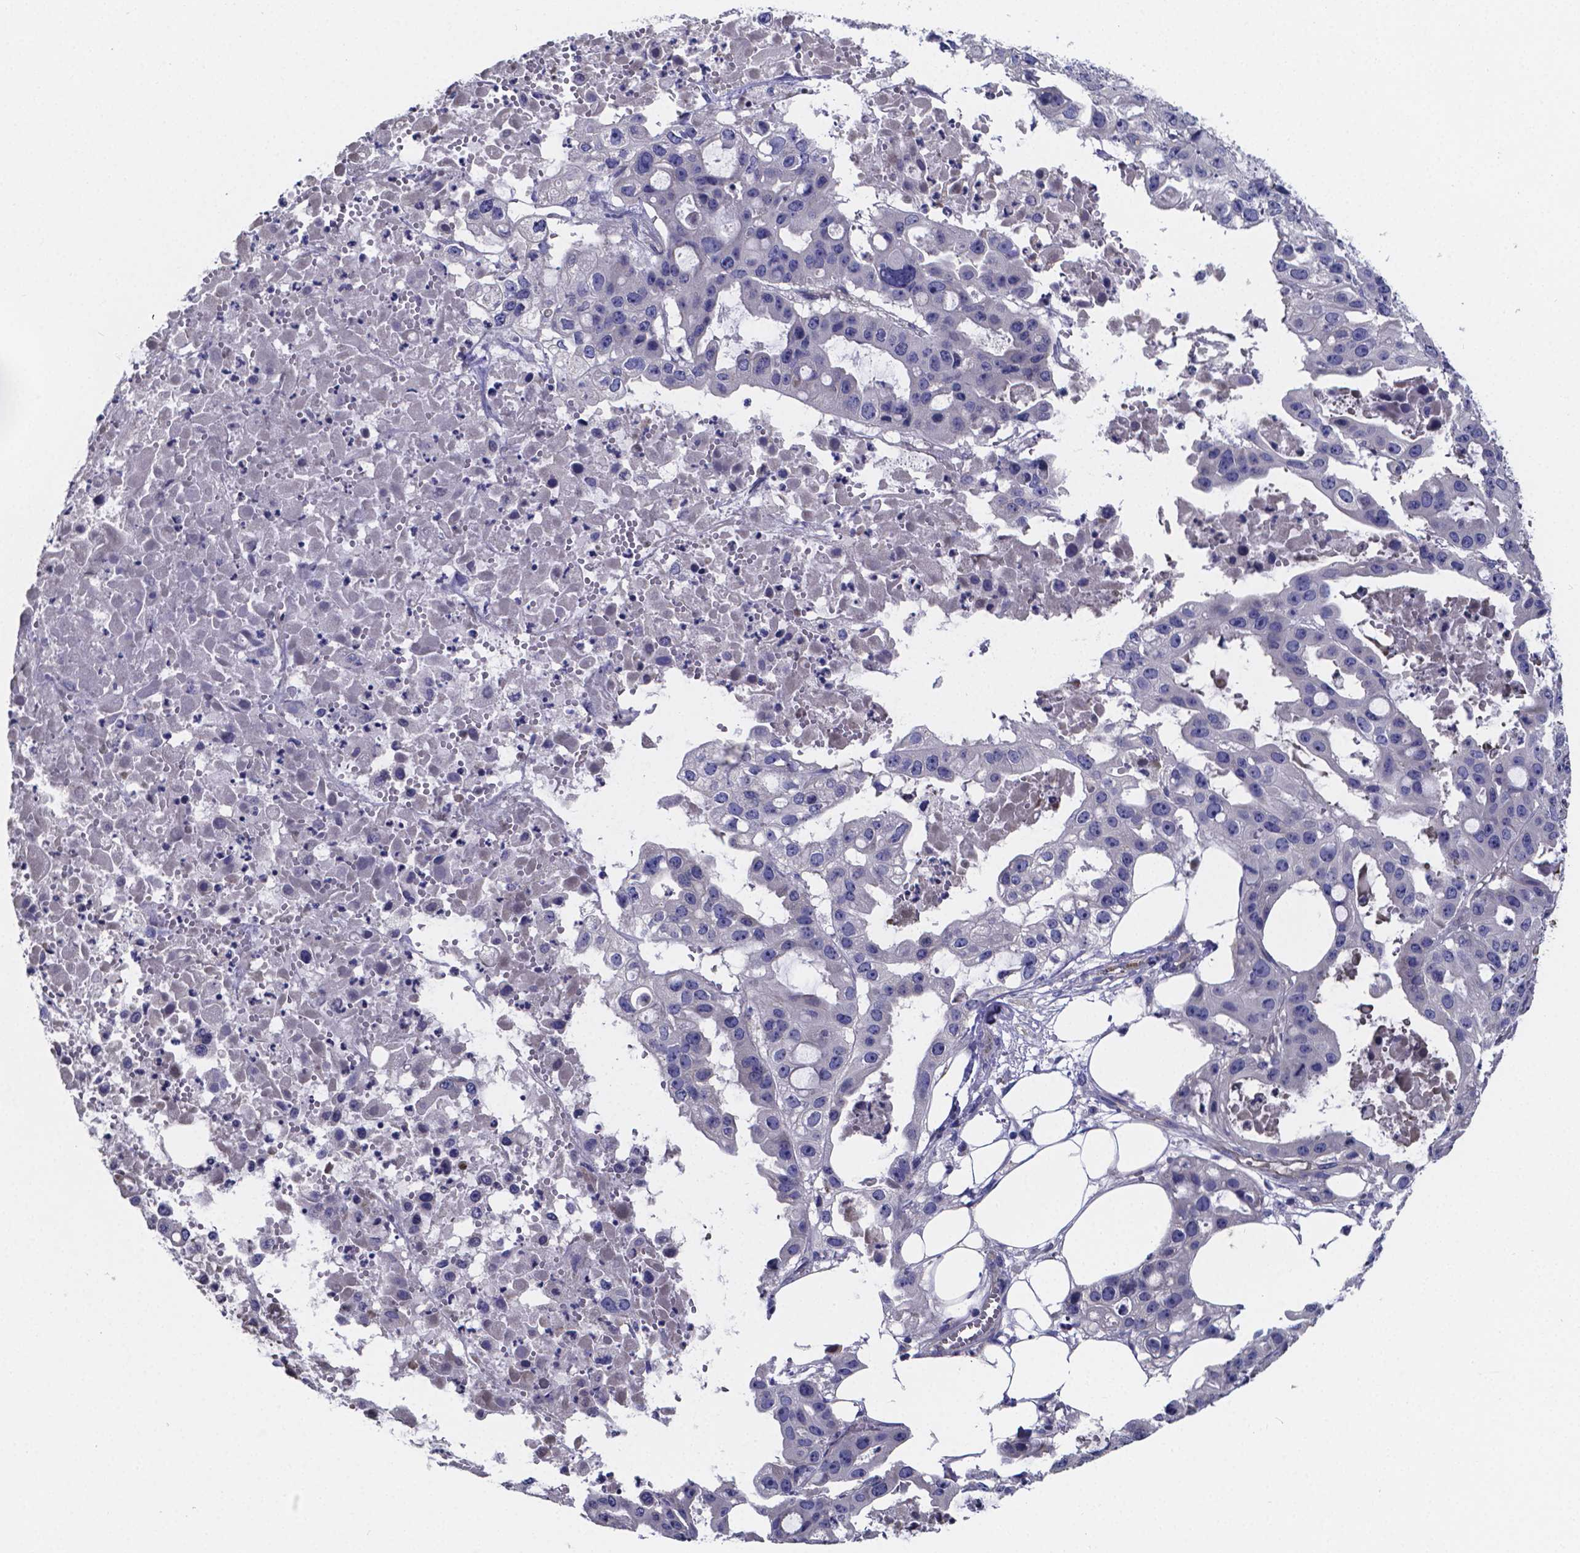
{"staining": {"intensity": "negative", "quantity": "none", "location": "none"}, "tissue": "ovarian cancer", "cell_type": "Tumor cells", "image_type": "cancer", "snomed": [{"axis": "morphology", "description": "Cystadenocarcinoma, serous, NOS"}, {"axis": "topography", "description": "Ovary"}], "caption": "Ovarian cancer (serous cystadenocarcinoma) was stained to show a protein in brown. There is no significant staining in tumor cells.", "gene": "SFRP4", "patient": {"sex": "female", "age": 56}}